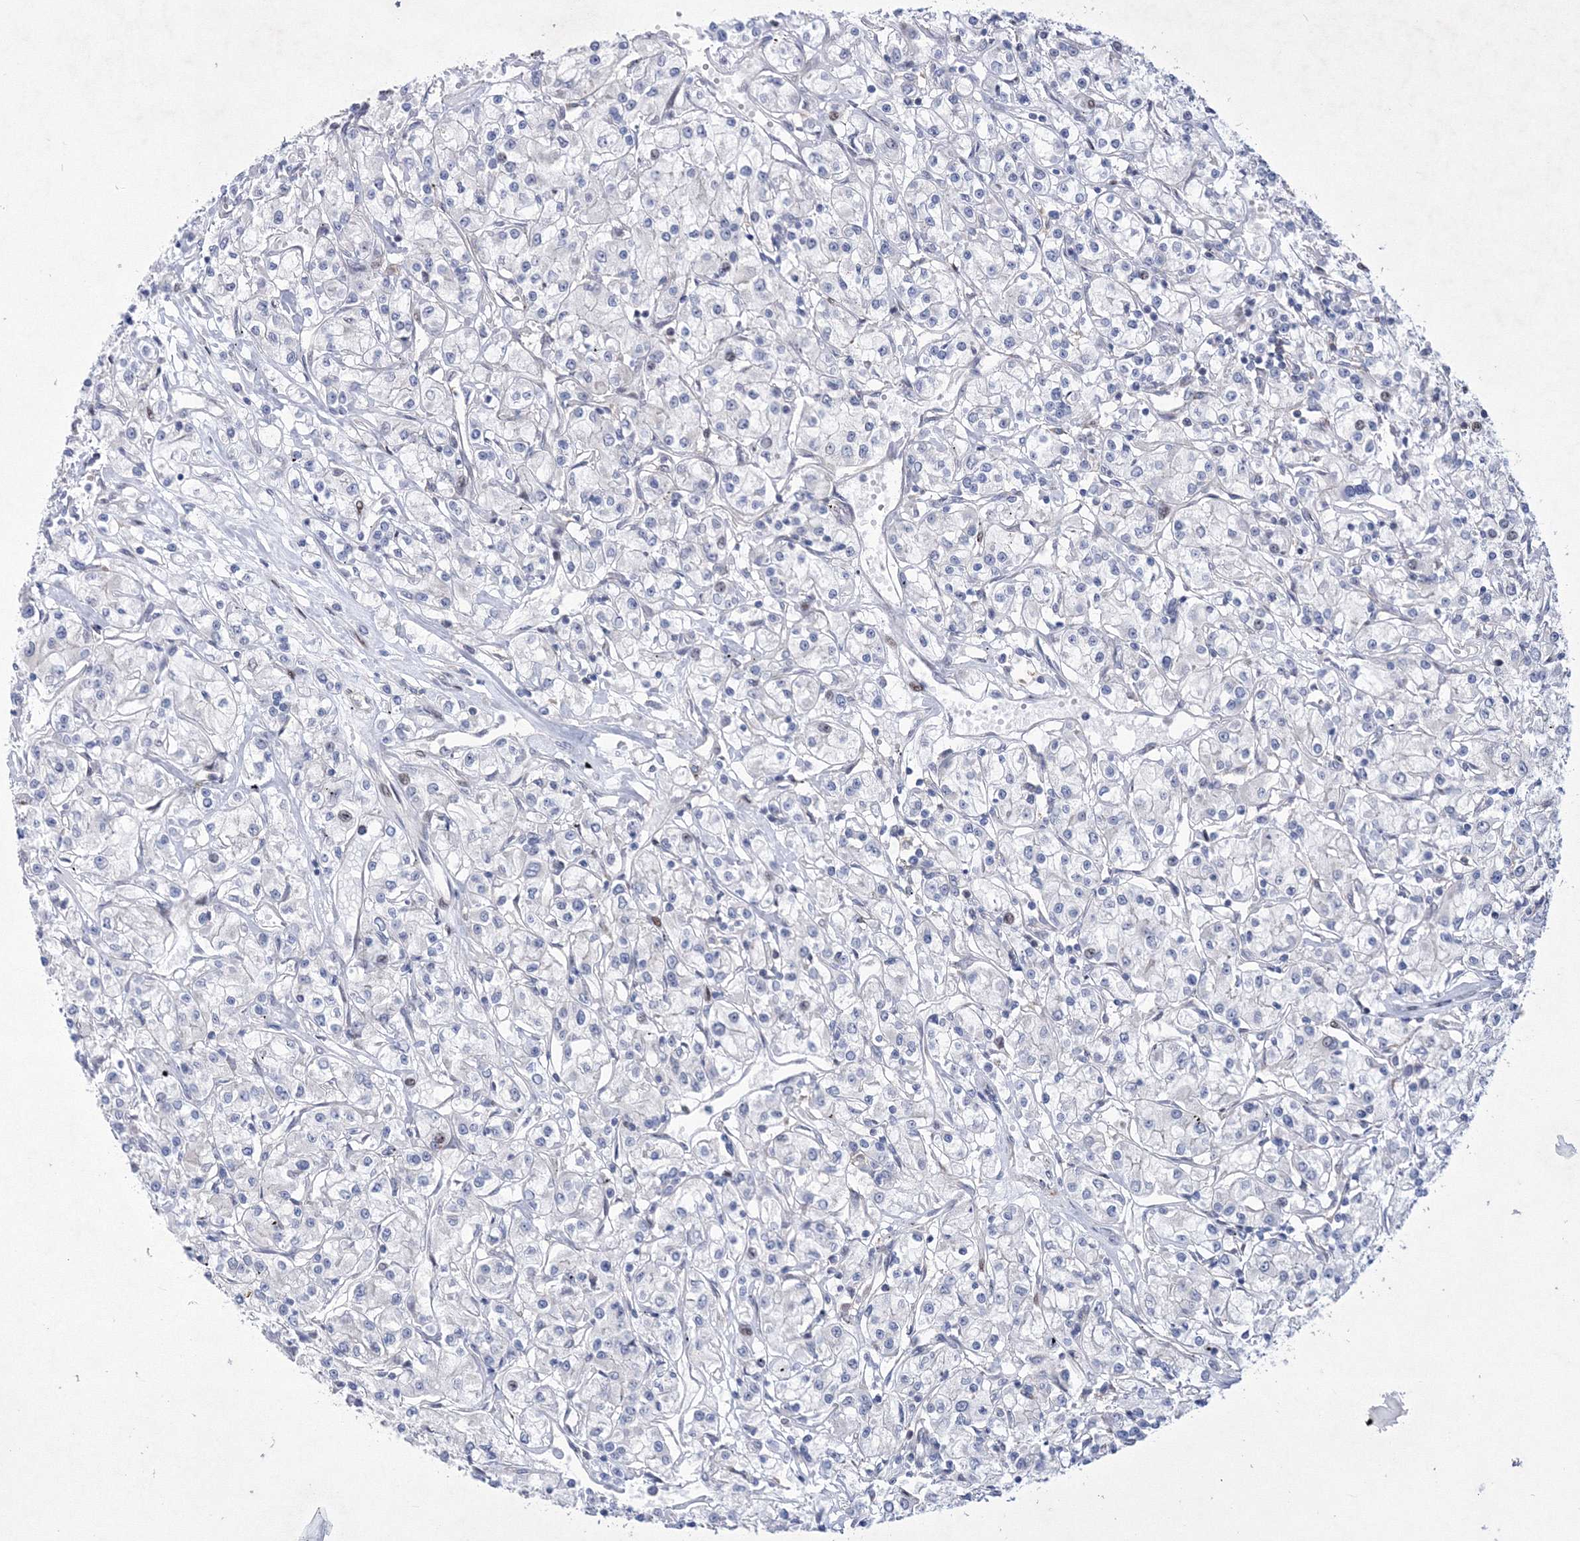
{"staining": {"intensity": "negative", "quantity": "none", "location": "none"}, "tissue": "renal cancer", "cell_type": "Tumor cells", "image_type": "cancer", "snomed": [{"axis": "morphology", "description": "Adenocarcinoma, NOS"}, {"axis": "topography", "description": "Kidney"}], "caption": "Tumor cells are negative for brown protein staining in renal adenocarcinoma. (DAB immunohistochemistry with hematoxylin counter stain).", "gene": "RNPEPL1", "patient": {"sex": "female", "age": 59}}